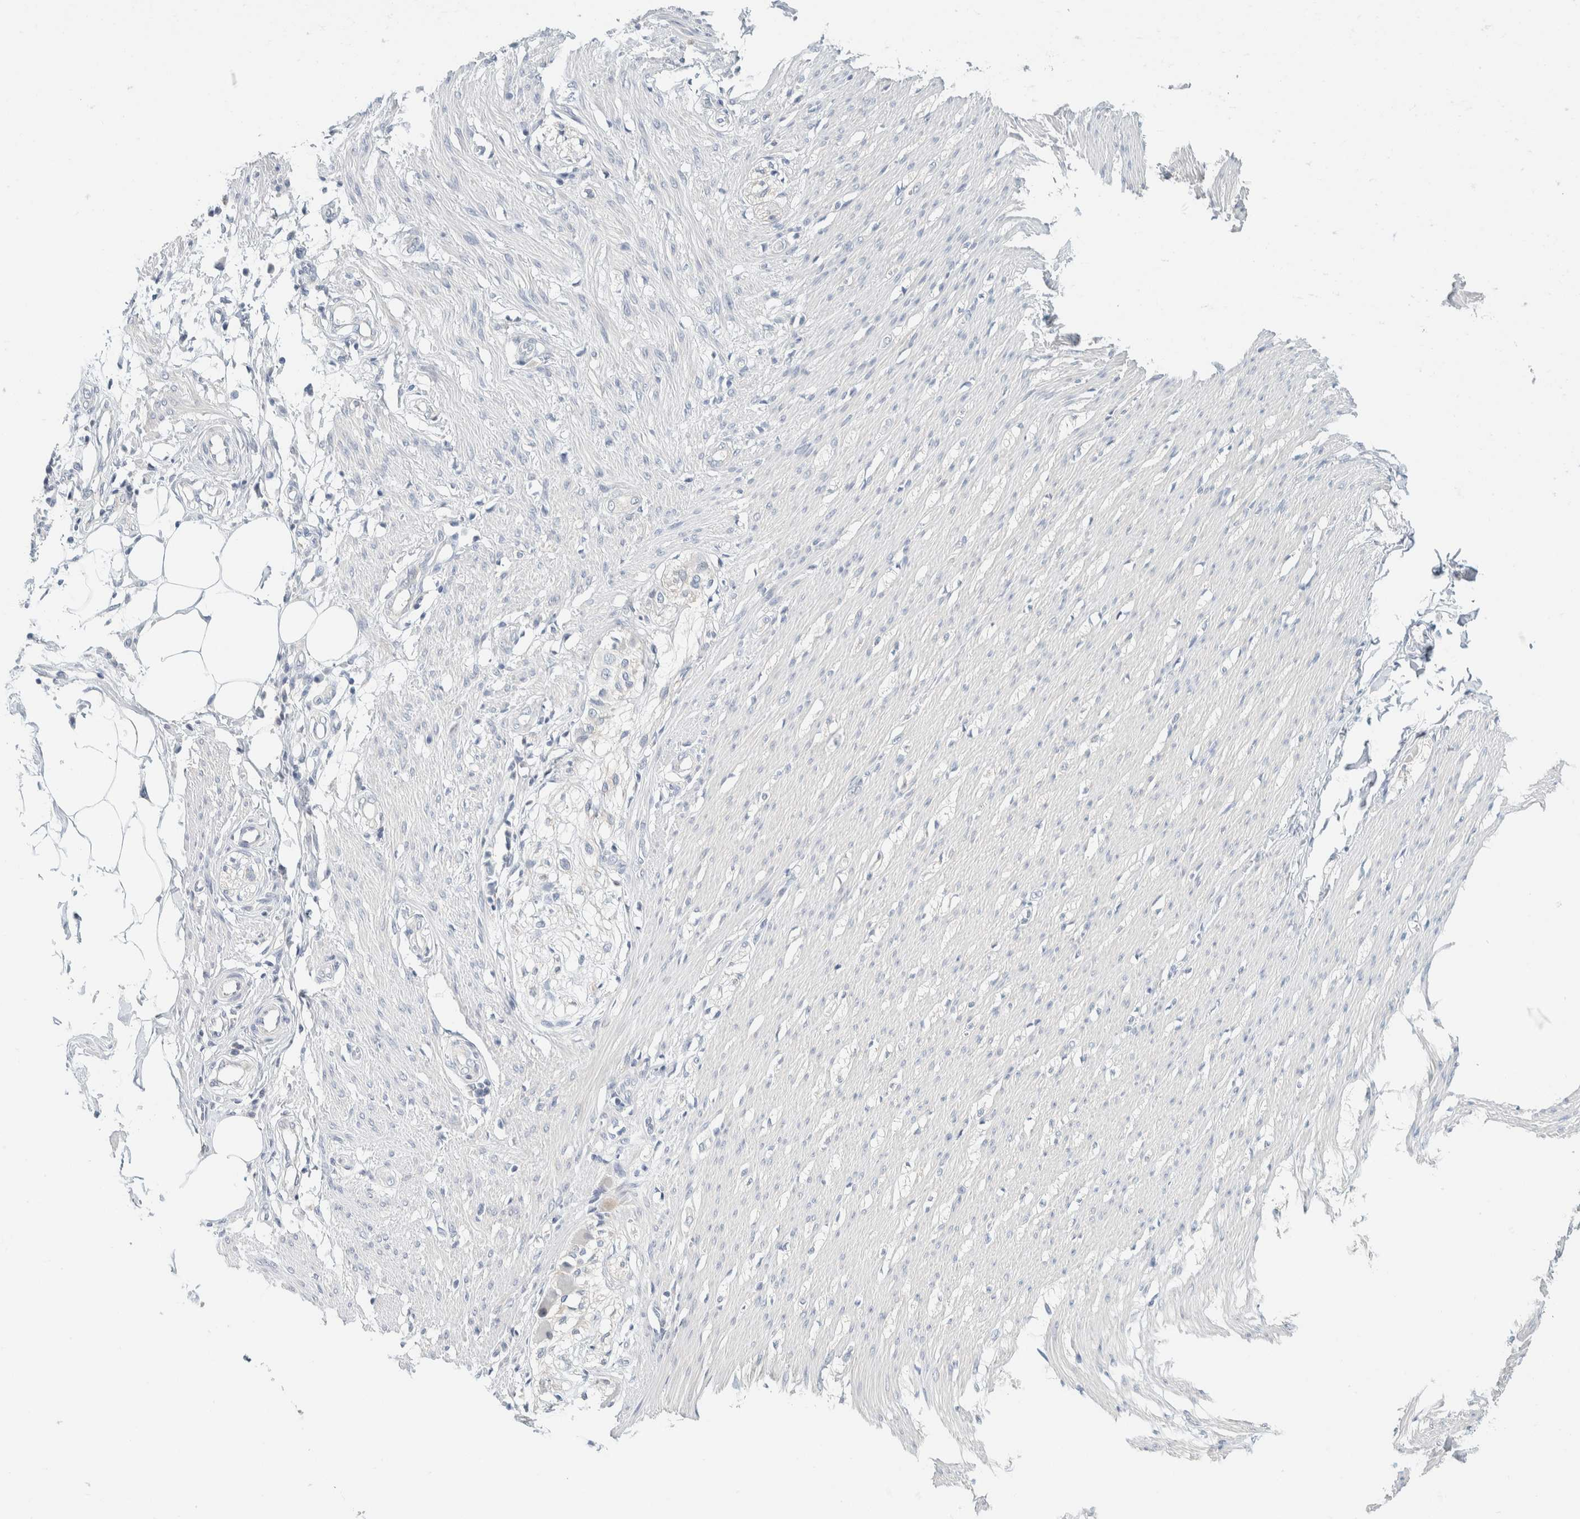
{"staining": {"intensity": "negative", "quantity": "none", "location": "none"}, "tissue": "smooth muscle", "cell_type": "Smooth muscle cells", "image_type": "normal", "snomed": [{"axis": "morphology", "description": "Normal tissue, NOS"}, {"axis": "morphology", "description": "Adenocarcinoma, NOS"}, {"axis": "topography", "description": "Smooth muscle"}, {"axis": "topography", "description": "Colon"}], "caption": "DAB (3,3'-diaminobenzidine) immunohistochemical staining of unremarkable human smooth muscle displays no significant staining in smooth muscle cells.", "gene": "NDE1", "patient": {"sex": "male", "age": 14}}